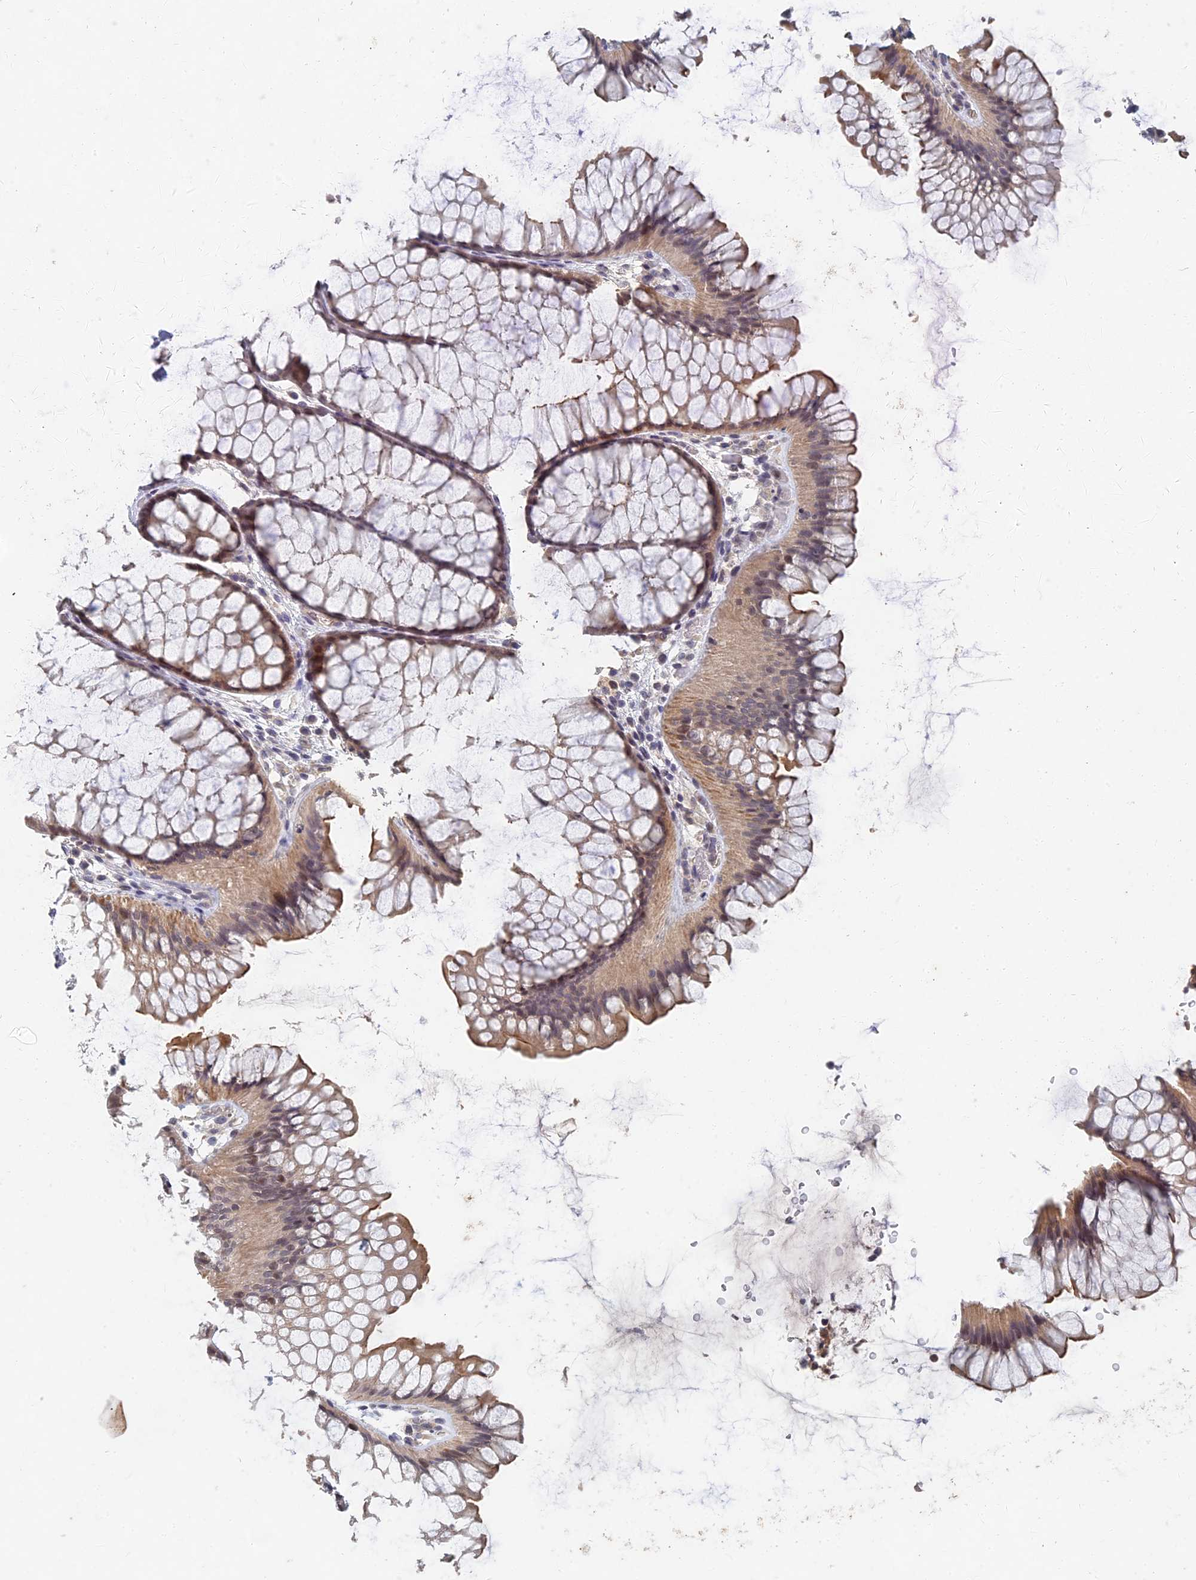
{"staining": {"intensity": "moderate", "quantity": "<25%", "location": "cytoplasmic/membranous"}, "tissue": "colon", "cell_type": "Endothelial cells", "image_type": "normal", "snomed": [{"axis": "morphology", "description": "Normal tissue, NOS"}, {"axis": "topography", "description": "Colon"}], "caption": "Endothelial cells reveal low levels of moderate cytoplasmic/membranous positivity in approximately <25% of cells in unremarkable colon. Nuclei are stained in blue.", "gene": "GNA15", "patient": {"sex": "female", "age": 82}}